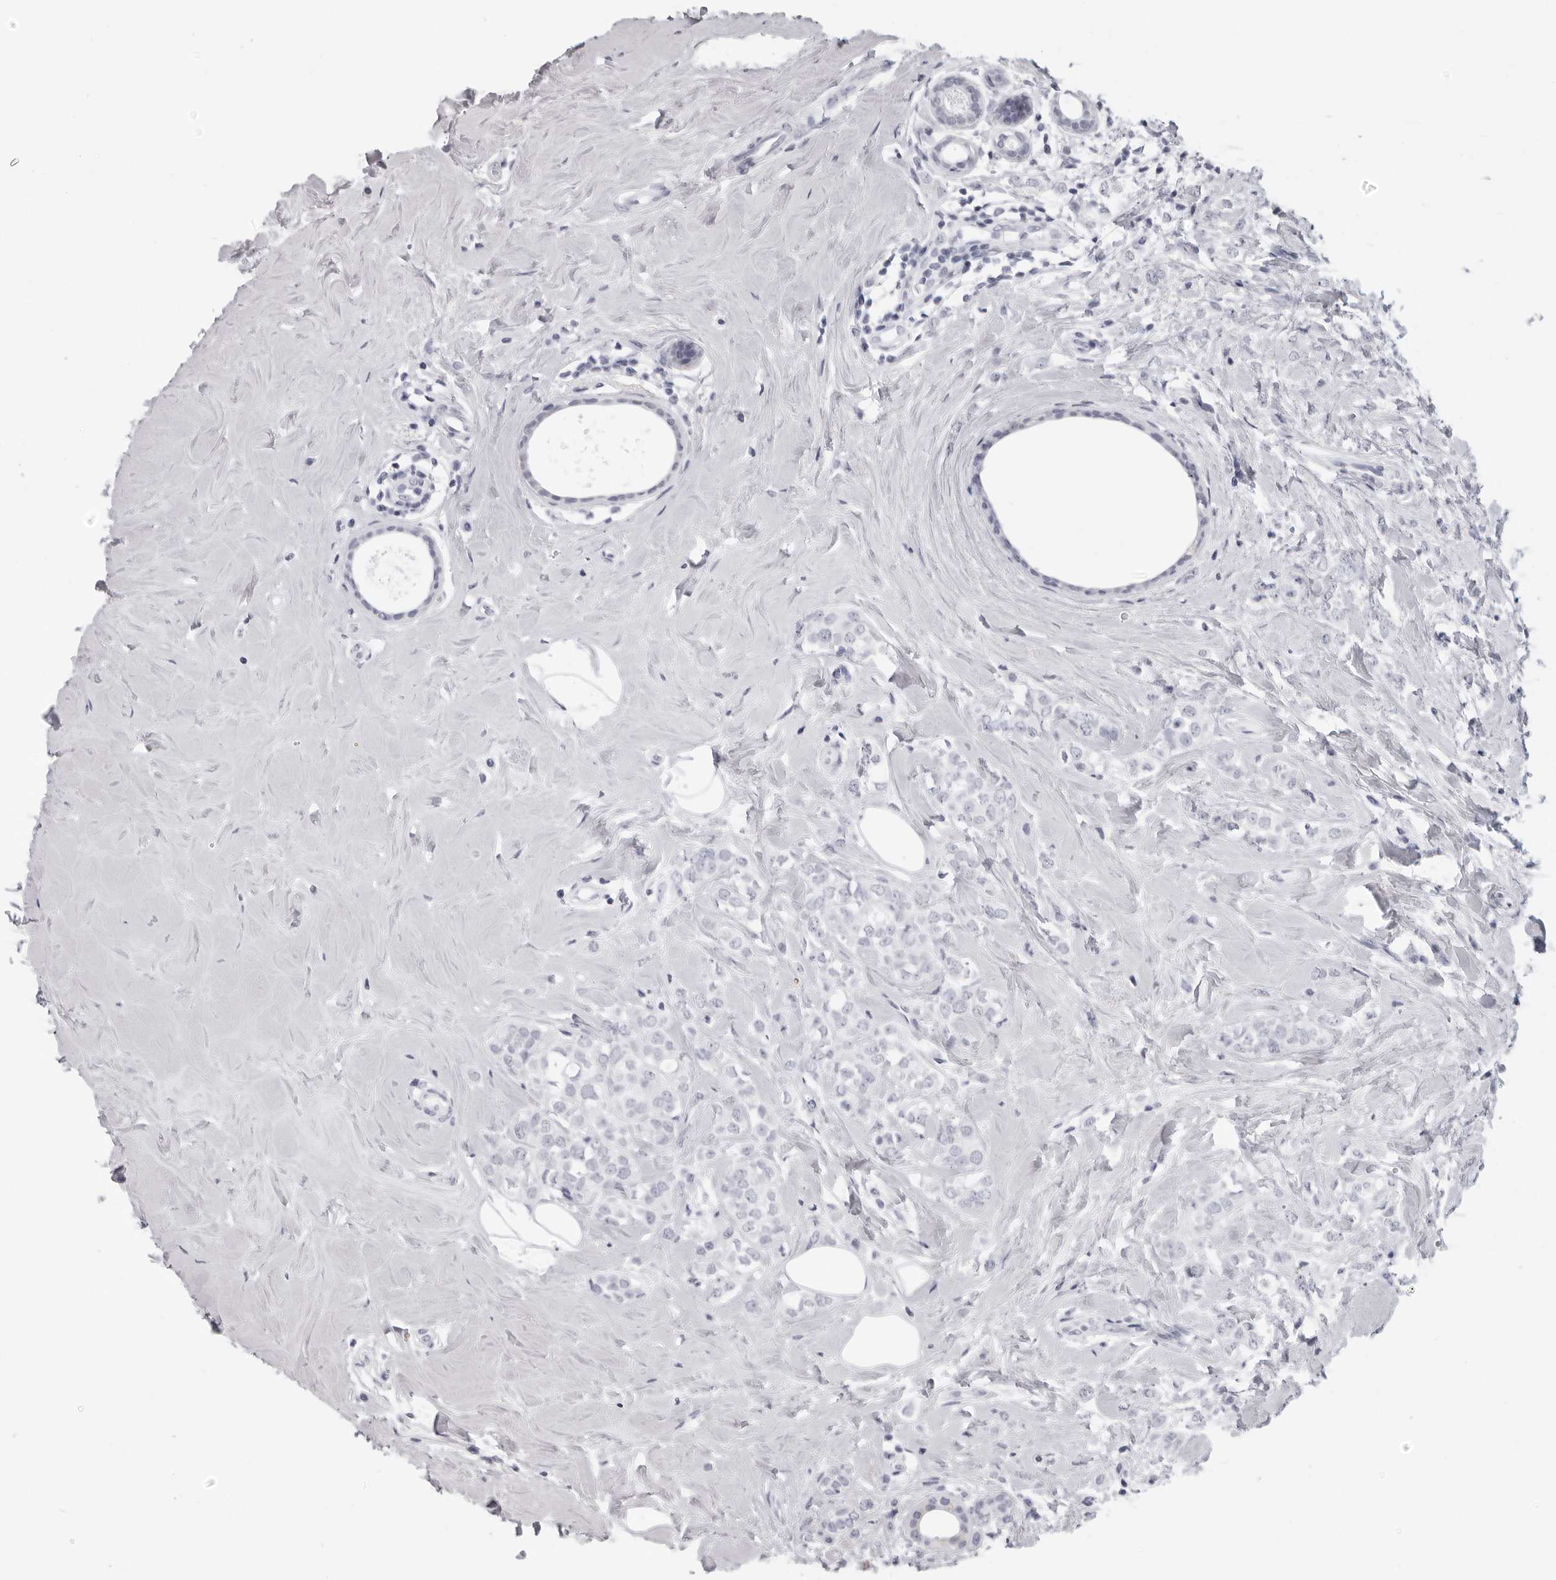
{"staining": {"intensity": "negative", "quantity": "none", "location": "none"}, "tissue": "breast cancer", "cell_type": "Tumor cells", "image_type": "cancer", "snomed": [{"axis": "morphology", "description": "Lobular carcinoma"}, {"axis": "topography", "description": "Breast"}], "caption": "The immunohistochemistry micrograph has no significant positivity in tumor cells of breast cancer tissue.", "gene": "DNALI1", "patient": {"sex": "female", "age": 47}}